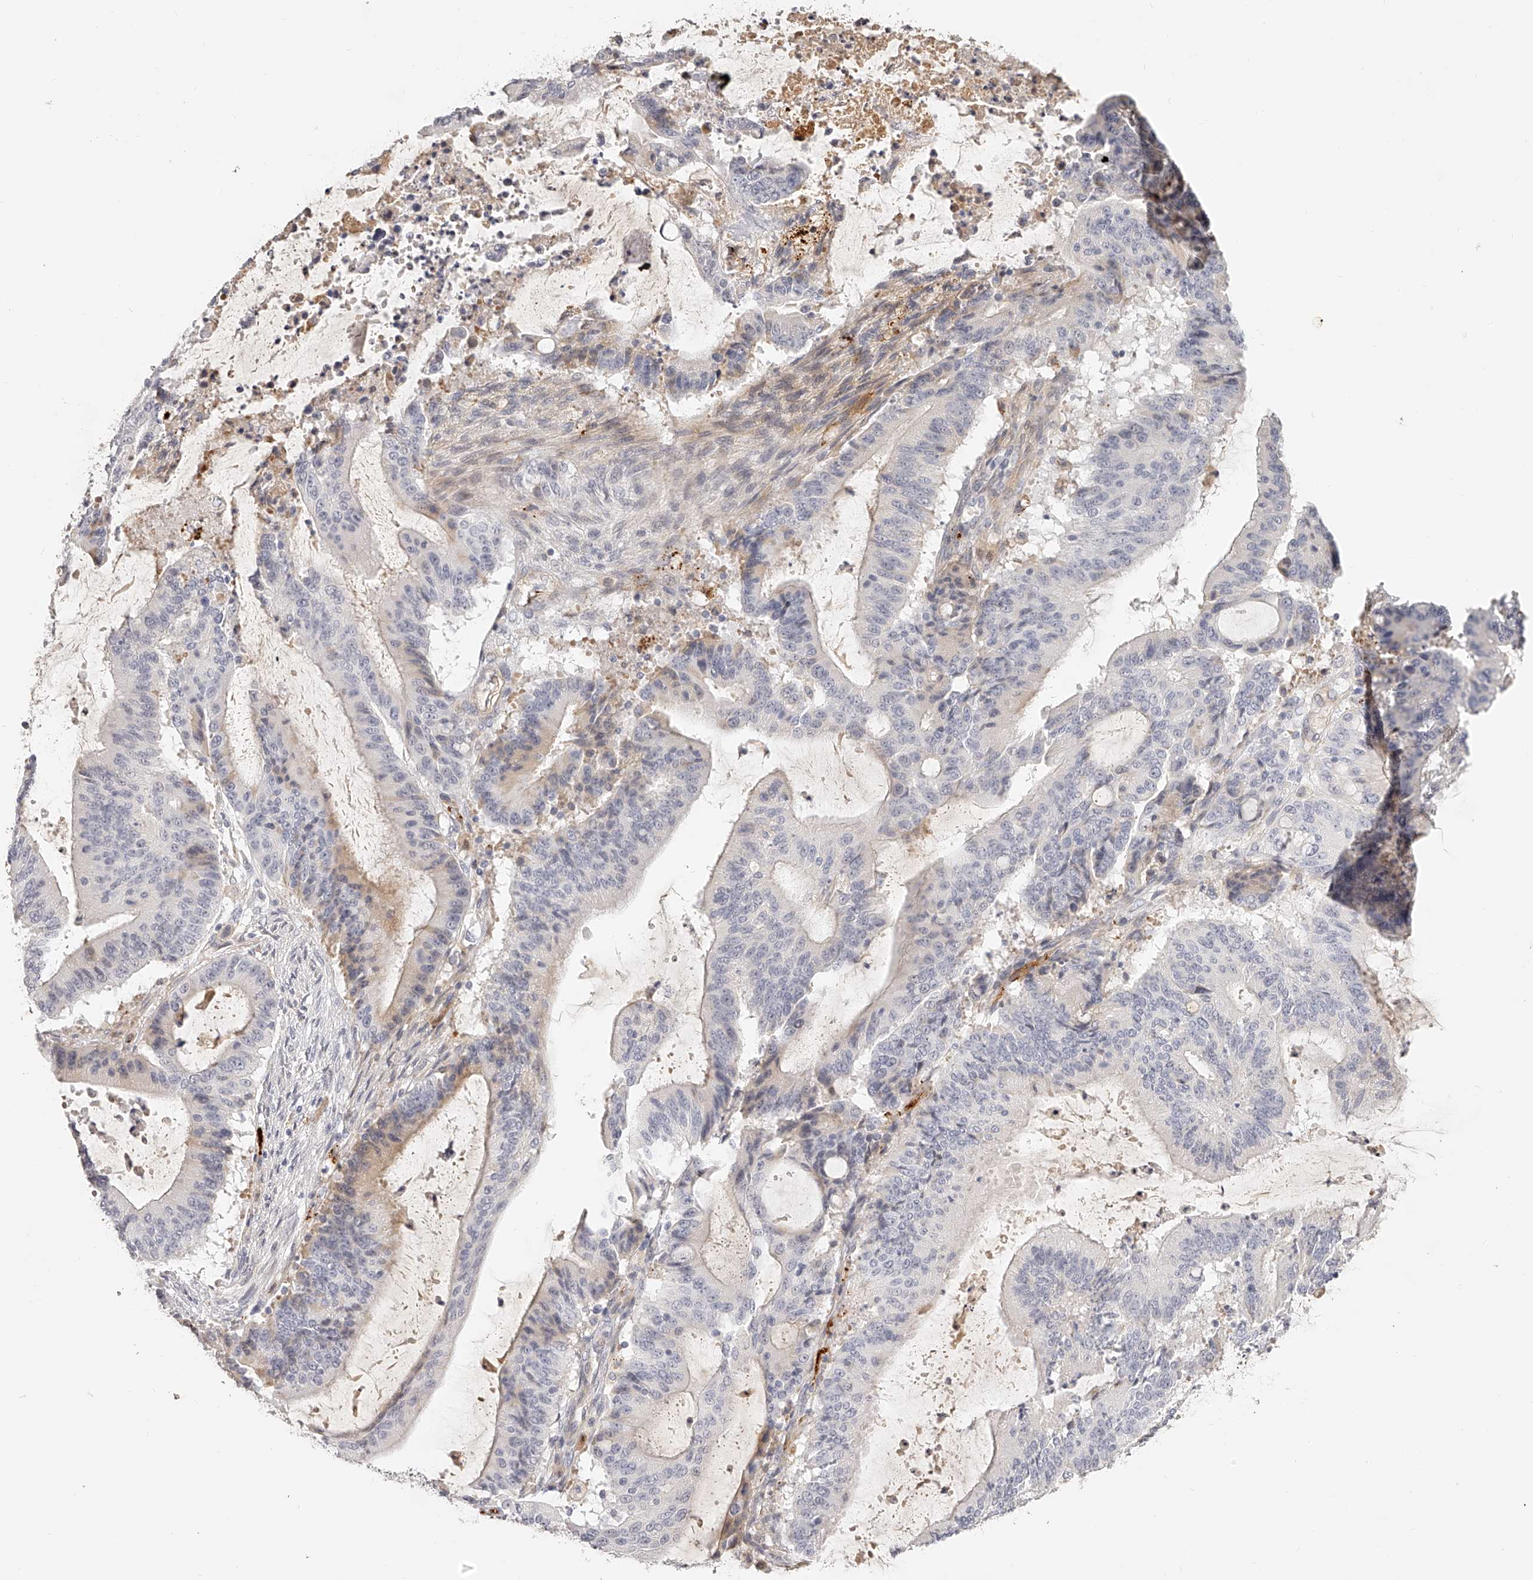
{"staining": {"intensity": "weak", "quantity": "<25%", "location": "cytoplasmic/membranous"}, "tissue": "liver cancer", "cell_type": "Tumor cells", "image_type": "cancer", "snomed": [{"axis": "morphology", "description": "Normal tissue, NOS"}, {"axis": "morphology", "description": "Cholangiocarcinoma"}, {"axis": "topography", "description": "Liver"}, {"axis": "topography", "description": "Peripheral nerve tissue"}], "caption": "IHC of liver cancer (cholangiocarcinoma) reveals no expression in tumor cells.", "gene": "ITGB3", "patient": {"sex": "female", "age": 73}}